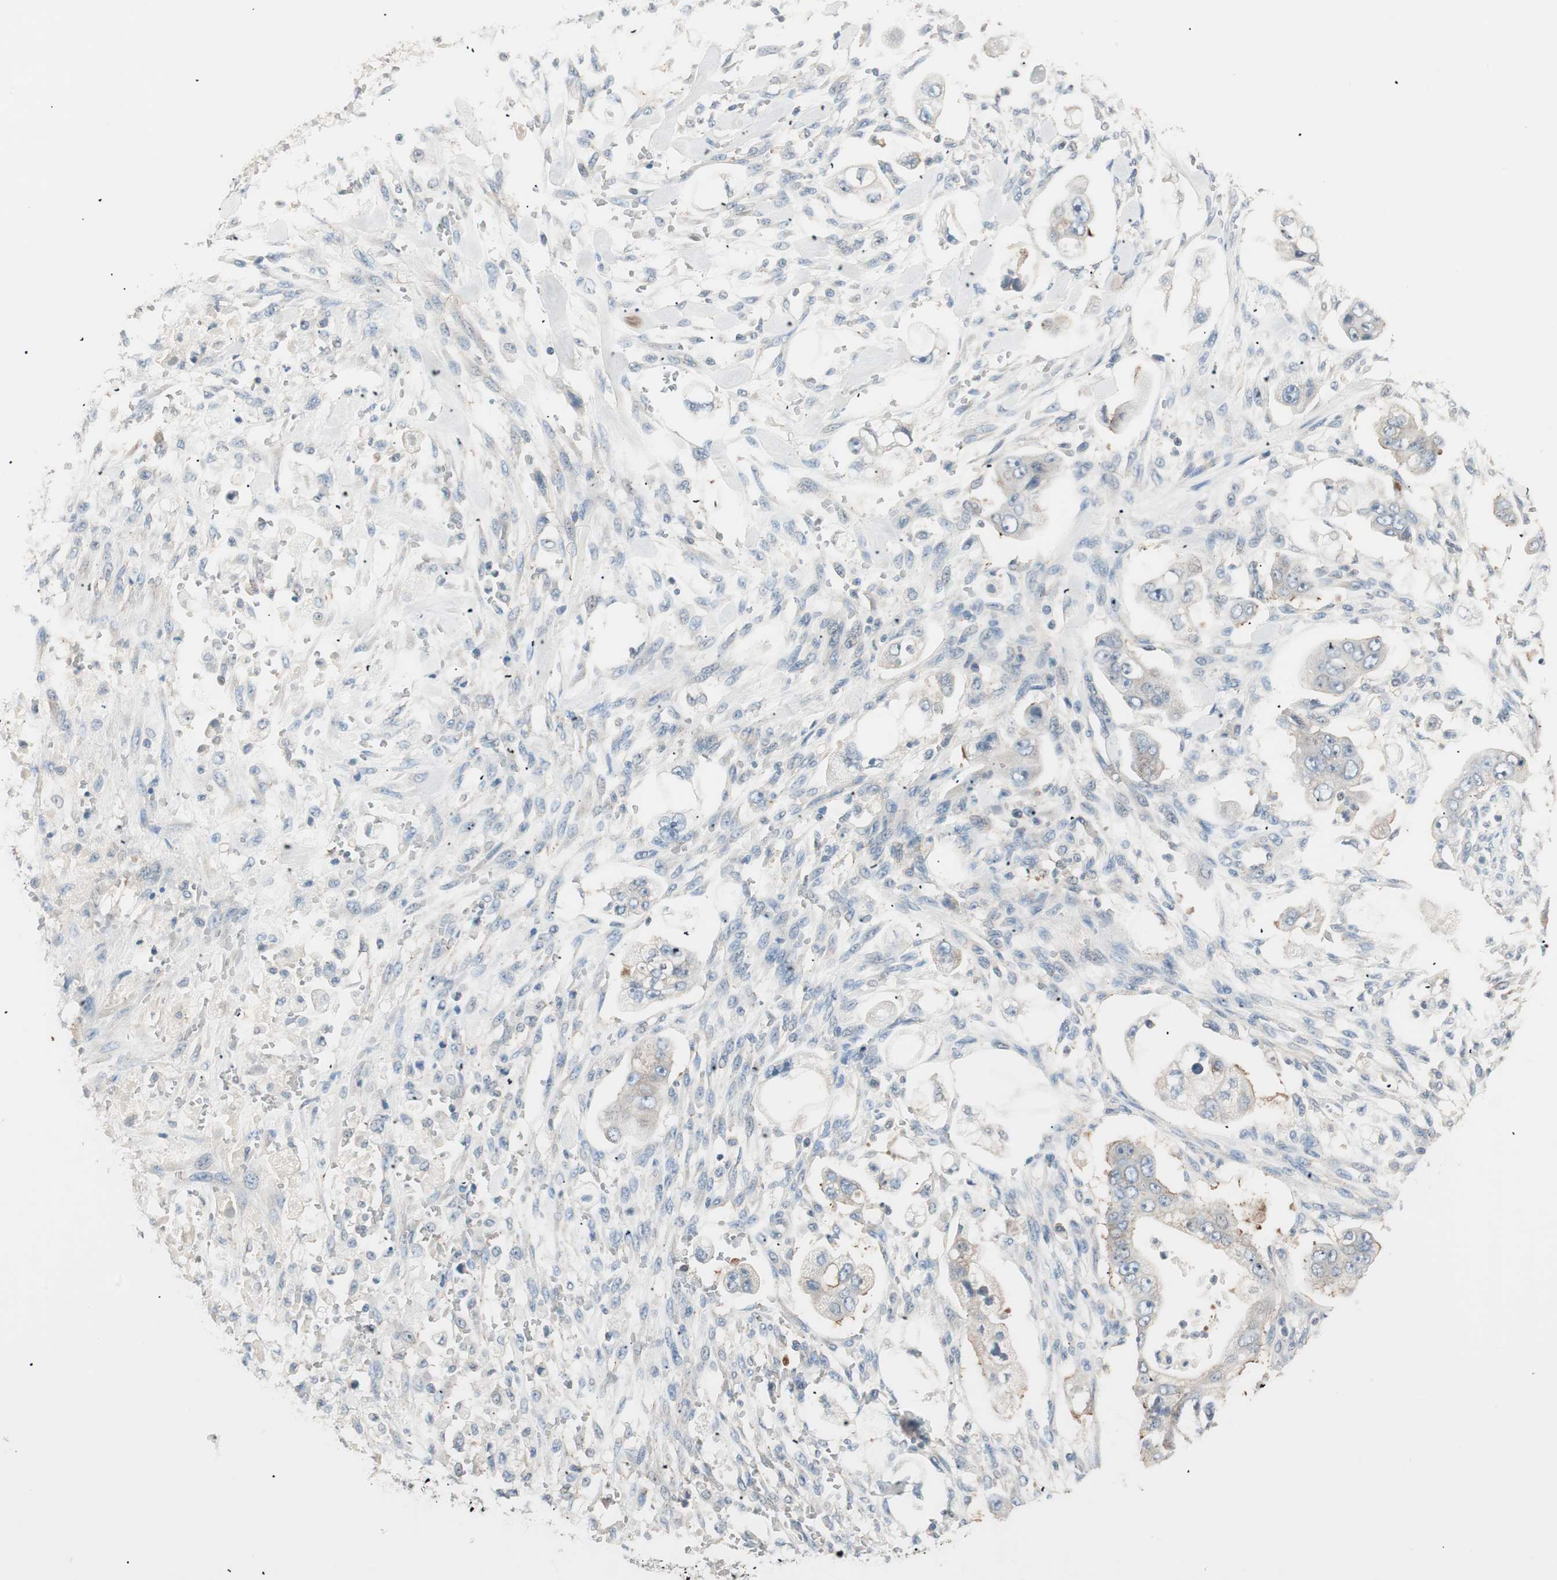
{"staining": {"intensity": "negative", "quantity": "none", "location": "none"}, "tissue": "stomach cancer", "cell_type": "Tumor cells", "image_type": "cancer", "snomed": [{"axis": "morphology", "description": "Adenocarcinoma, NOS"}, {"axis": "topography", "description": "Stomach"}], "caption": "This is an immunohistochemistry photomicrograph of stomach adenocarcinoma. There is no expression in tumor cells.", "gene": "RAD54B", "patient": {"sex": "male", "age": 62}}